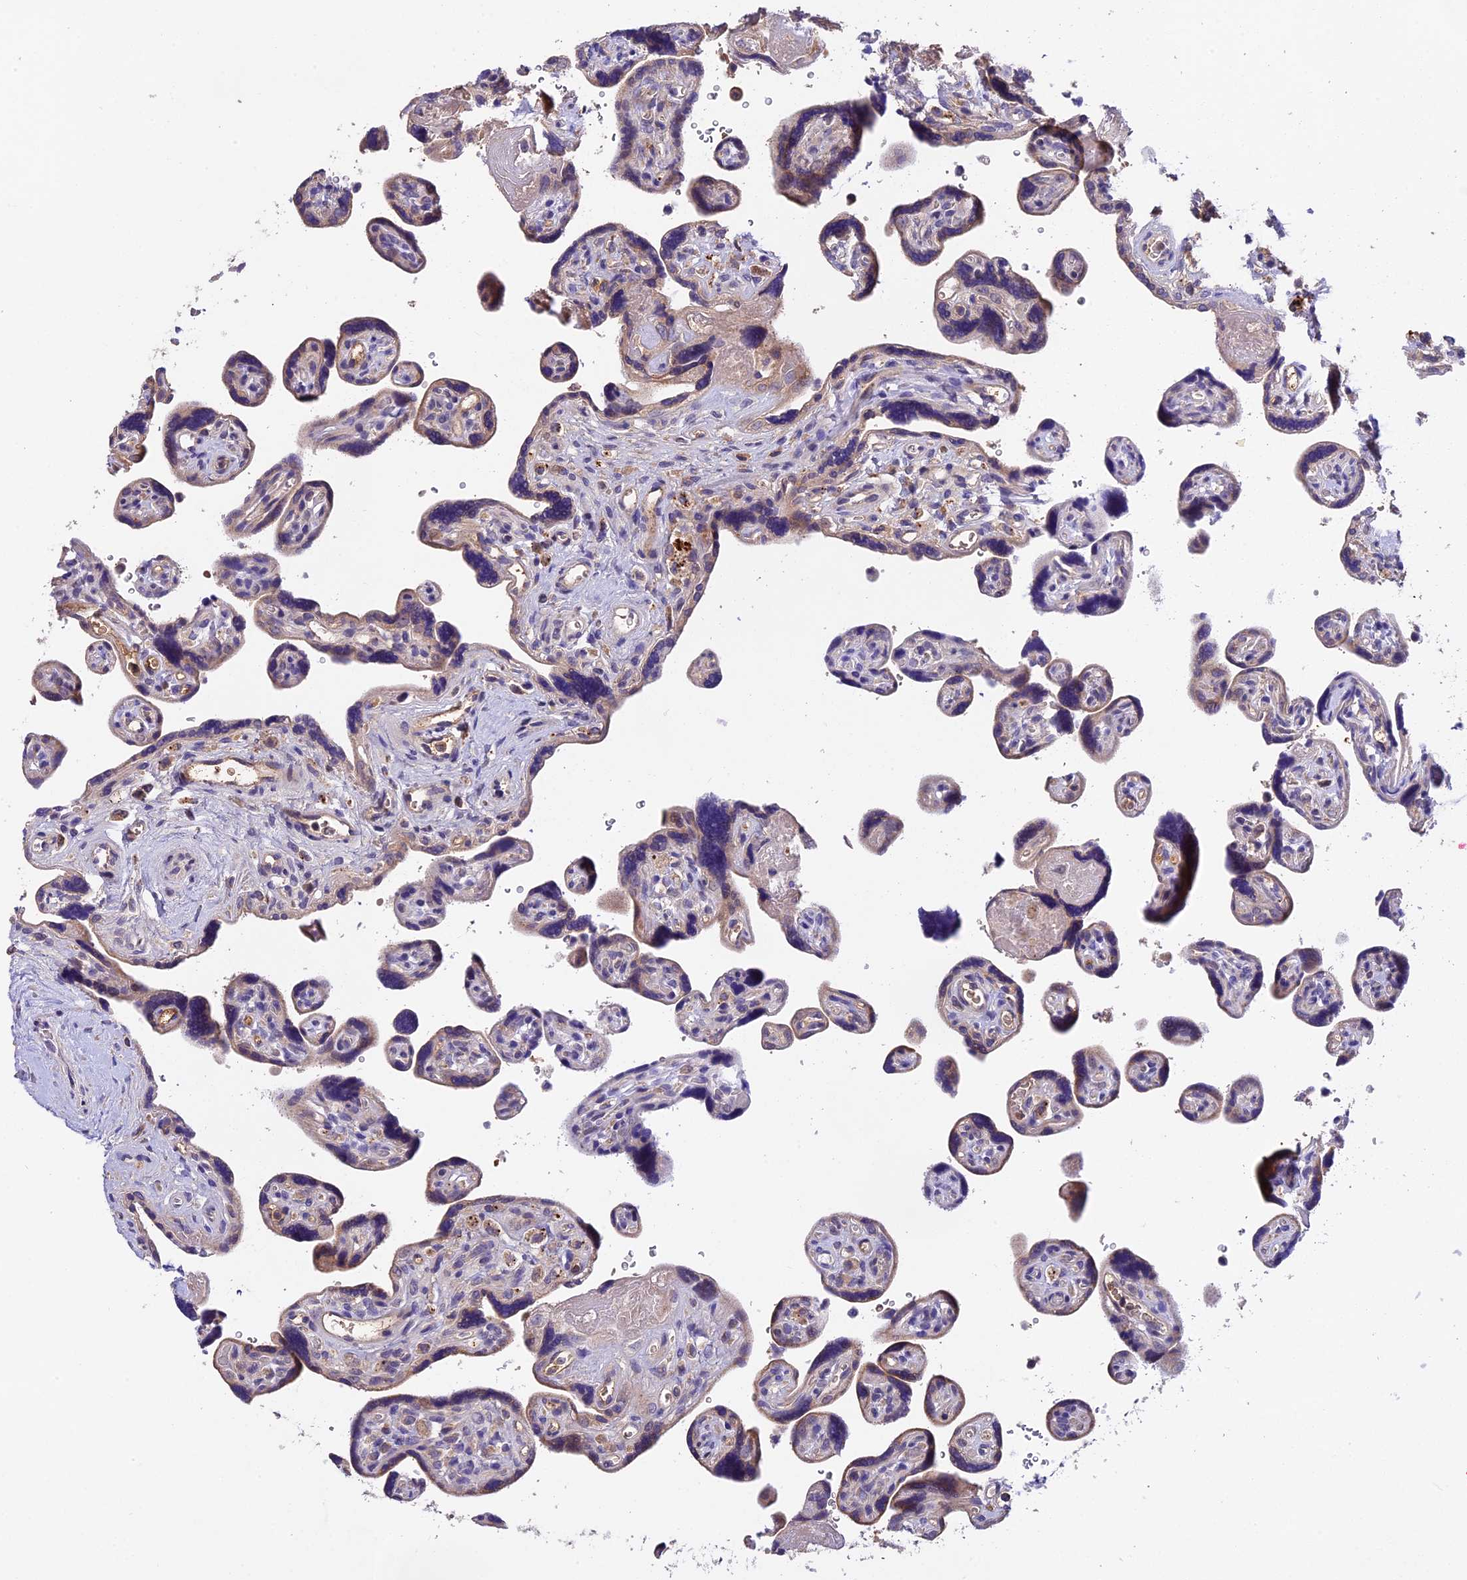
{"staining": {"intensity": "weak", "quantity": "<25%", "location": "cytoplasmic/membranous"}, "tissue": "placenta", "cell_type": "Trophoblastic cells", "image_type": "normal", "snomed": [{"axis": "morphology", "description": "Normal tissue, NOS"}, {"axis": "topography", "description": "Placenta"}], "caption": "Placenta stained for a protein using immunohistochemistry (IHC) demonstrates no positivity trophoblastic cells.", "gene": "PHAF1", "patient": {"sex": "female", "age": 39}}